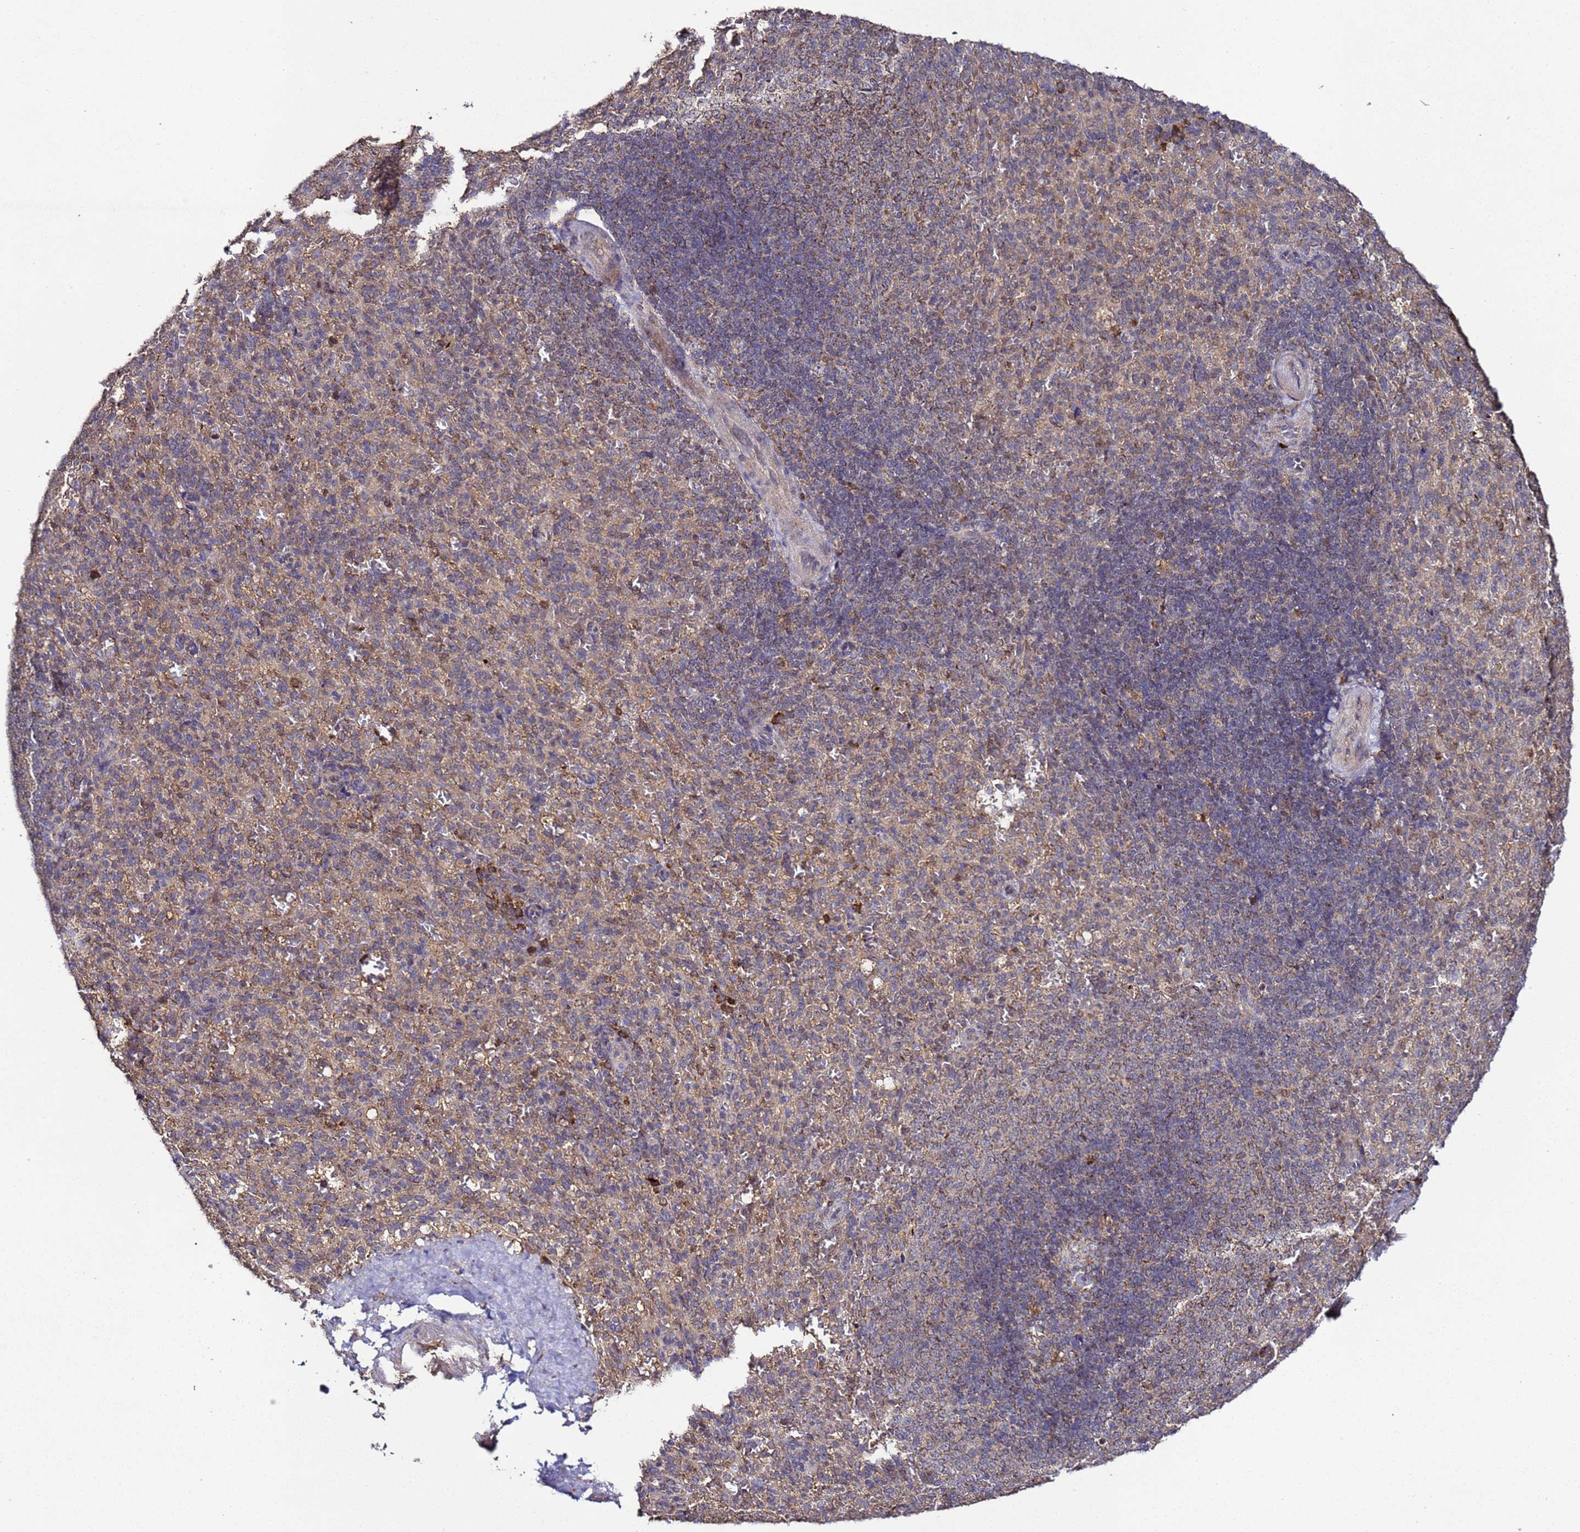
{"staining": {"intensity": "moderate", "quantity": "<25%", "location": "cytoplasmic/membranous"}, "tissue": "spleen", "cell_type": "Cells in red pulp", "image_type": "normal", "snomed": [{"axis": "morphology", "description": "Normal tissue, NOS"}, {"axis": "topography", "description": "Spleen"}], "caption": "This micrograph exhibits benign spleen stained with immunohistochemistry to label a protein in brown. The cytoplasmic/membranous of cells in red pulp show moderate positivity for the protein. Nuclei are counter-stained blue.", "gene": "HSPBAP1", "patient": {"sex": "female", "age": 21}}